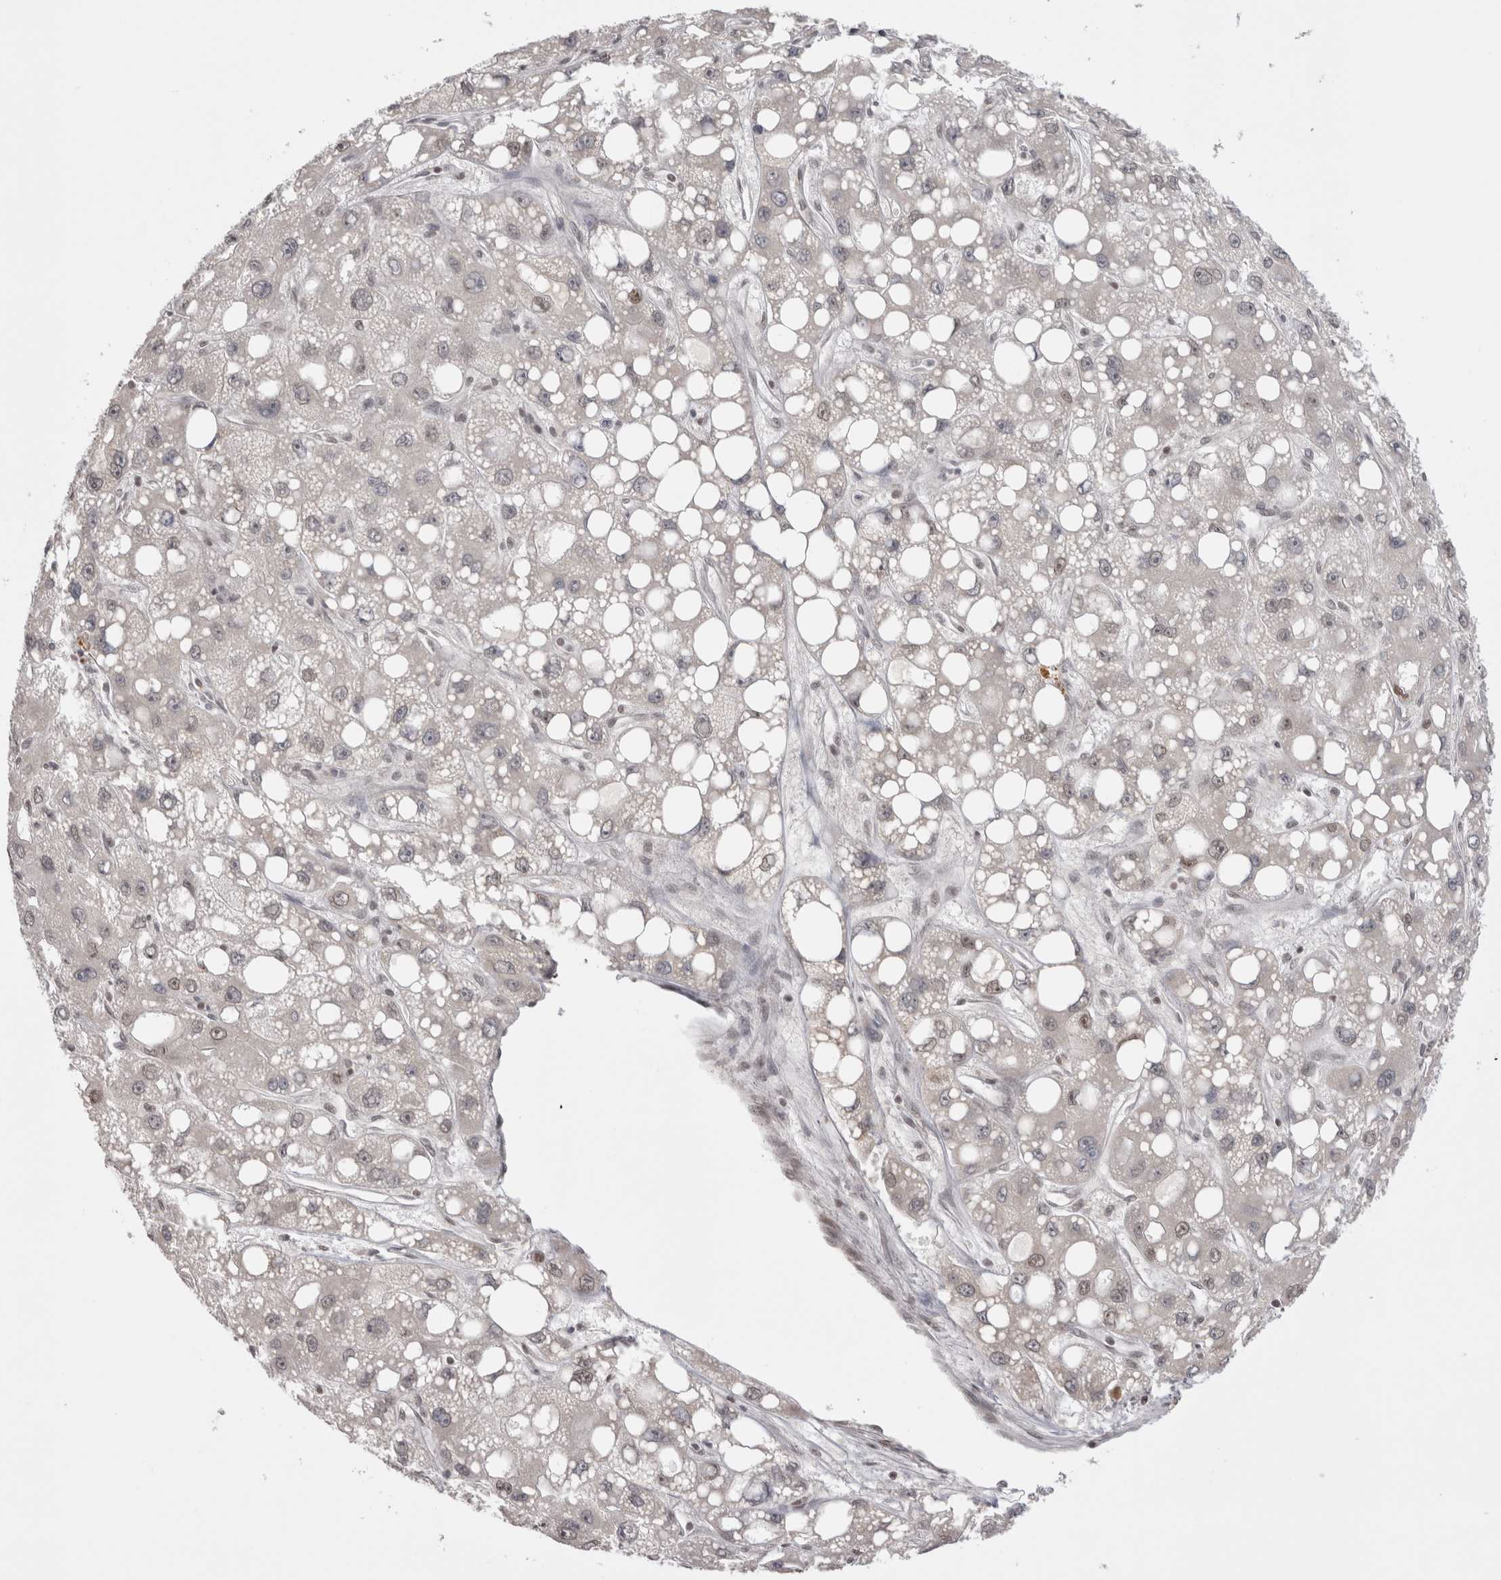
{"staining": {"intensity": "negative", "quantity": "none", "location": "none"}, "tissue": "liver cancer", "cell_type": "Tumor cells", "image_type": "cancer", "snomed": [{"axis": "morphology", "description": "Carcinoma, Hepatocellular, NOS"}, {"axis": "topography", "description": "Liver"}], "caption": "This histopathology image is of liver cancer (hepatocellular carcinoma) stained with immunohistochemistry (IHC) to label a protein in brown with the nuclei are counter-stained blue. There is no expression in tumor cells. (DAB immunohistochemistry with hematoxylin counter stain).", "gene": "DAXX", "patient": {"sex": "male", "age": 55}}